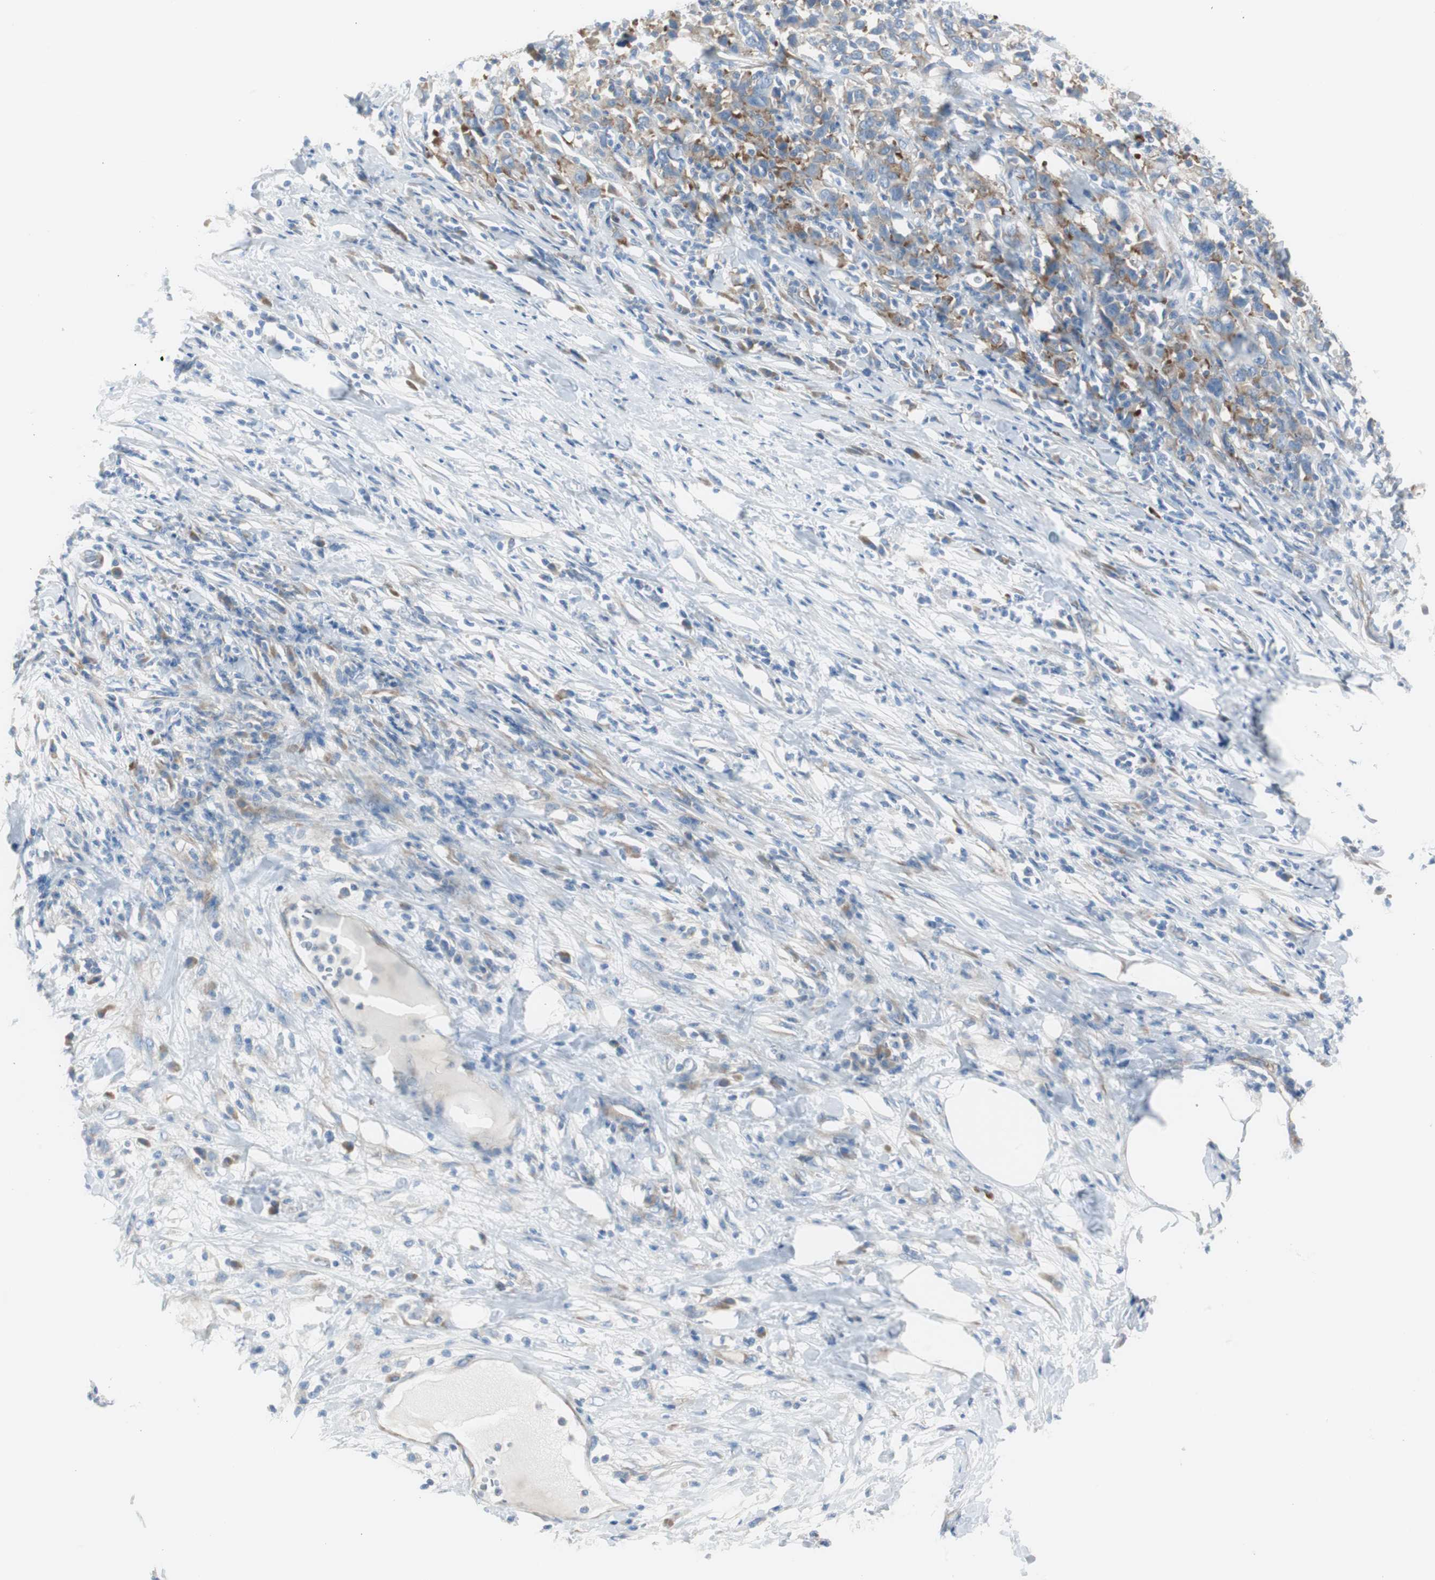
{"staining": {"intensity": "moderate", "quantity": ">75%", "location": "cytoplasmic/membranous"}, "tissue": "urothelial cancer", "cell_type": "Tumor cells", "image_type": "cancer", "snomed": [{"axis": "morphology", "description": "Urothelial carcinoma, High grade"}, {"axis": "topography", "description": "Urinary bladder"}], "caption": "Human urothelial cancer stained with a brown dye exhibits moderate cytoplasmic/membranous positive expression in approximately >75% of tumor cells.", "gene": "RPS12", "patient": {"sex": "male", "age": 61}}